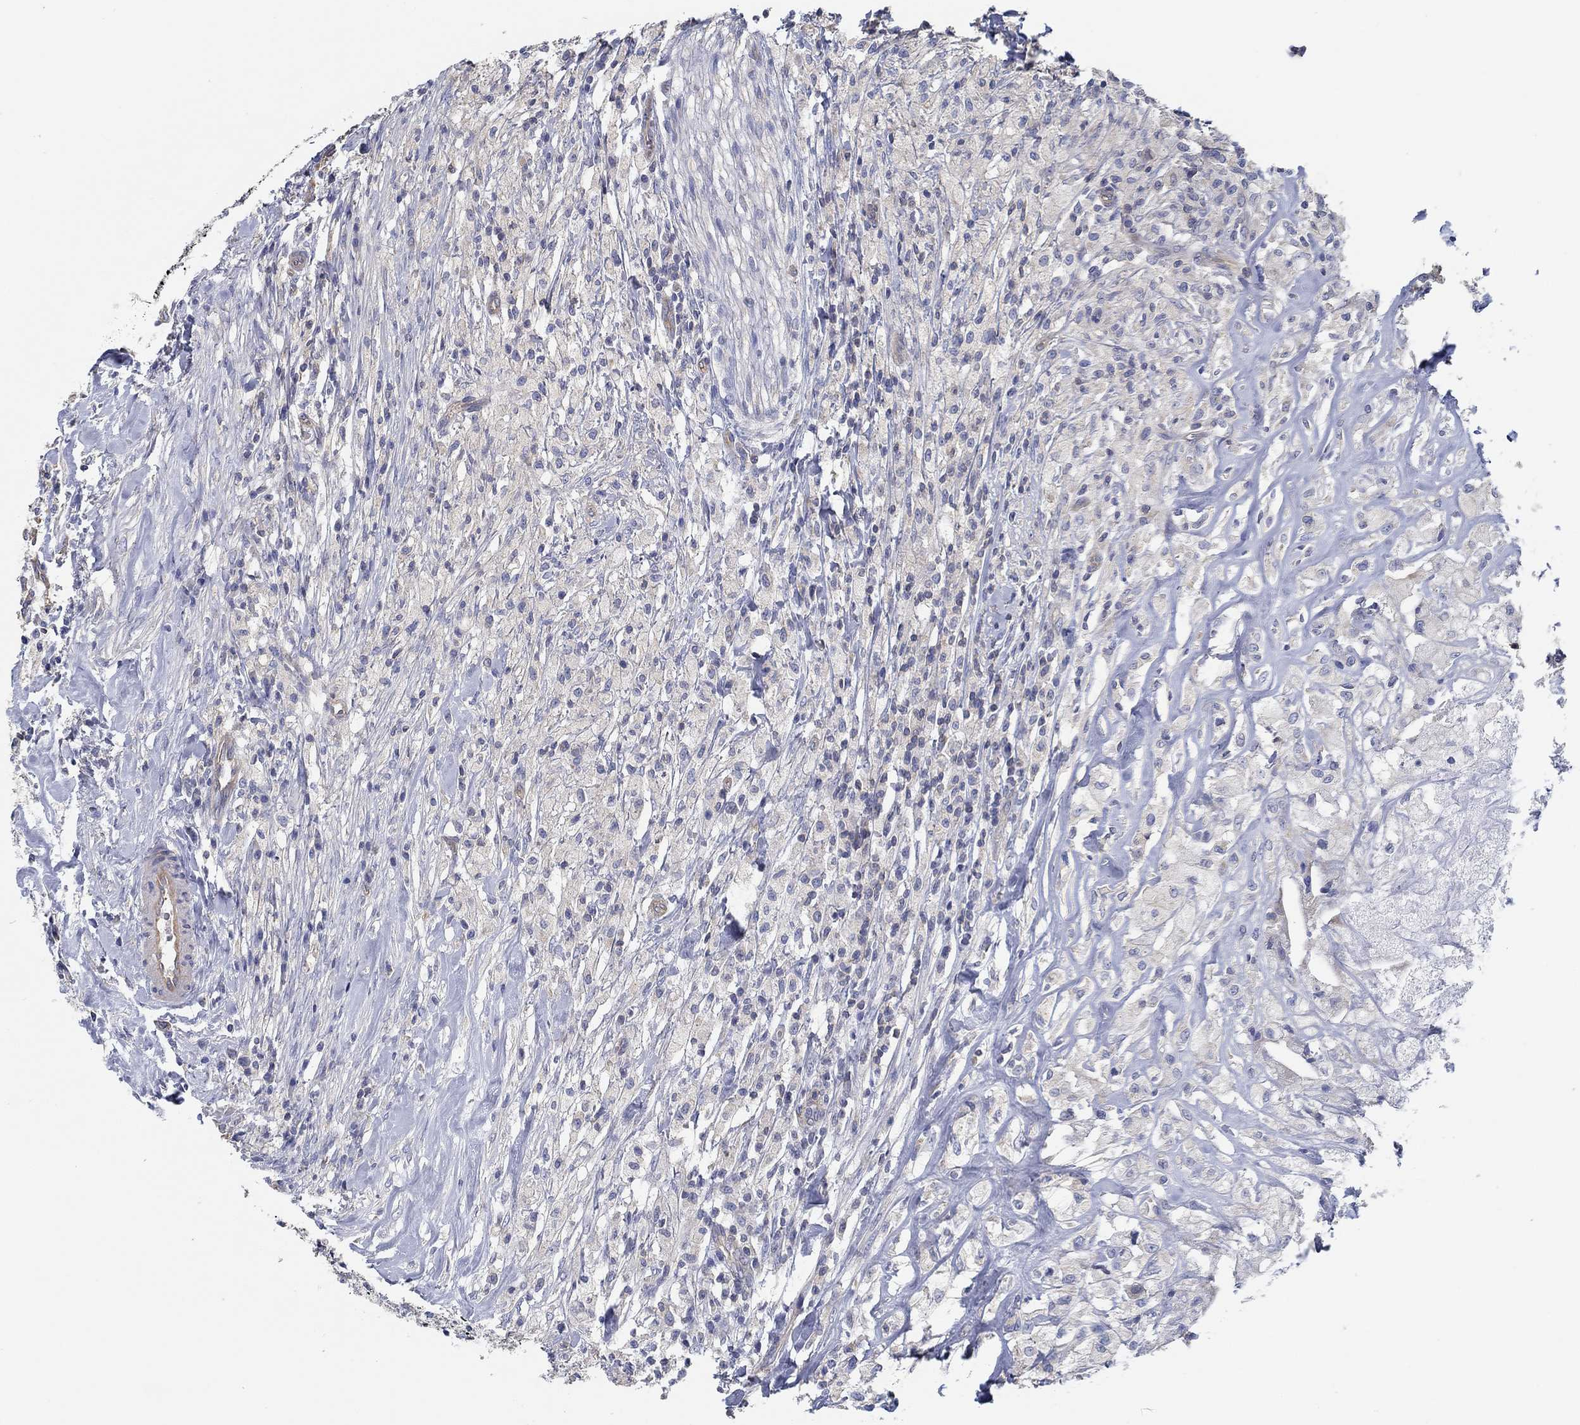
{"staining": {"intensity": "negative", "quantity": "none", "location": "none"}, "tissue": "testis cancer", "cell_type": "Tumor cells", "image_type": "cancer", "snomed": [{"axis": "morphology", "description": "Necrosis, NOS"}, {"axis": "morphology", "description": "Carcinoma, Embryonal, NOS"}, {"axis": "topography", "description": "Testis"}], "caption": "There is no significant positivity in tumor cells of testis embryonal carcinoma. (Immunohistochemistry (ihc), brightfield microscopy, high magnification).", "gene": "BBOF1", "patient": {"sex": "male", "age": 19}}